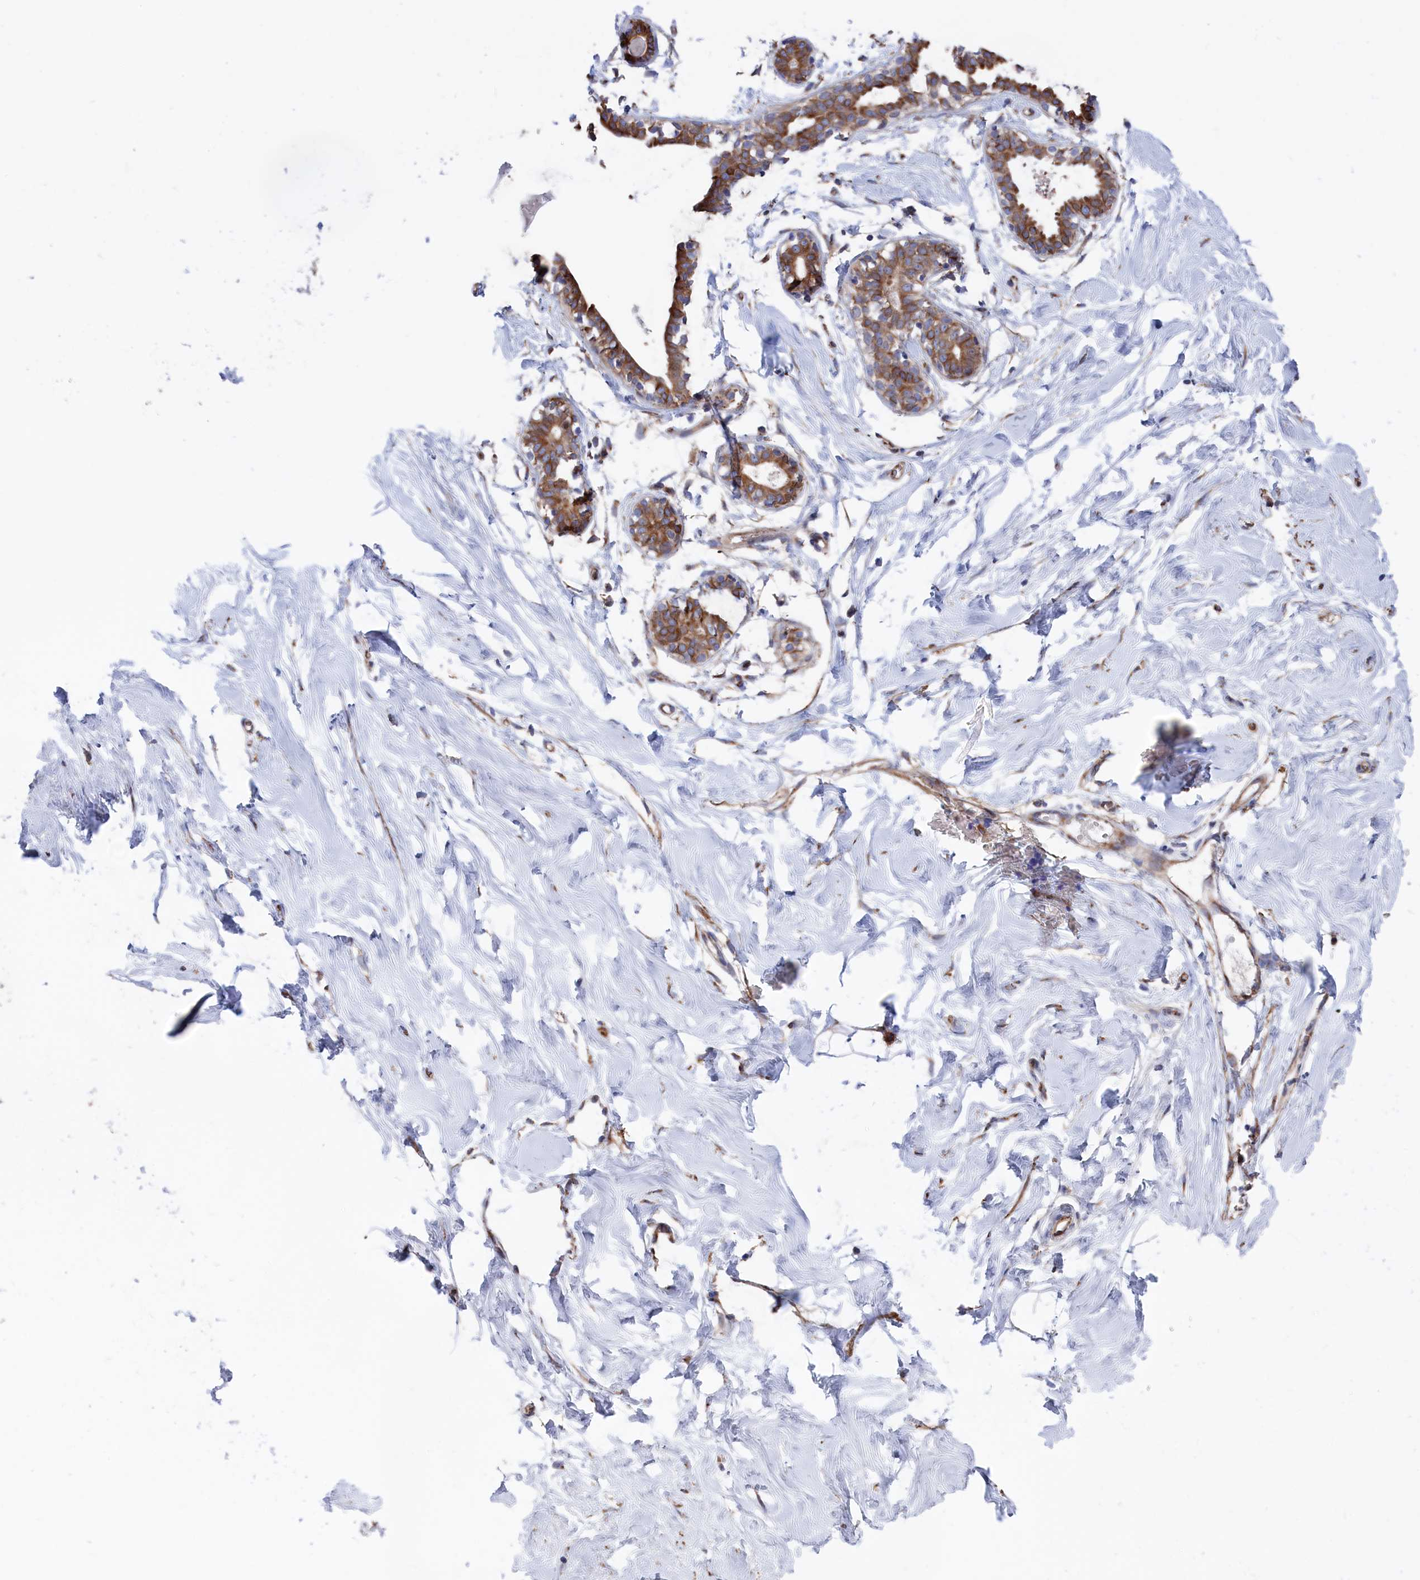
{"staining": {"intensity": "negative", "quantity": "none", "location": "none"}, "tissue": "breast", "cell_type": "Adipocytes", "image_type": "normal", "snomed": [{"axis": "morphology", "description": "Normal tissue, NOS"}, {"axis": "morphology", "description": "Adenoma, NOS"}, {"axis": "topography", "description": "Breast"}], "caption": "This photomicrograph is of normal breast stained with IHC to label a protein in brown with the nuclei are counter-stained blue. There is no expression in adipocytes.", "gene": "NUTF2", "patient": {"sex": "female", "age": 23}}